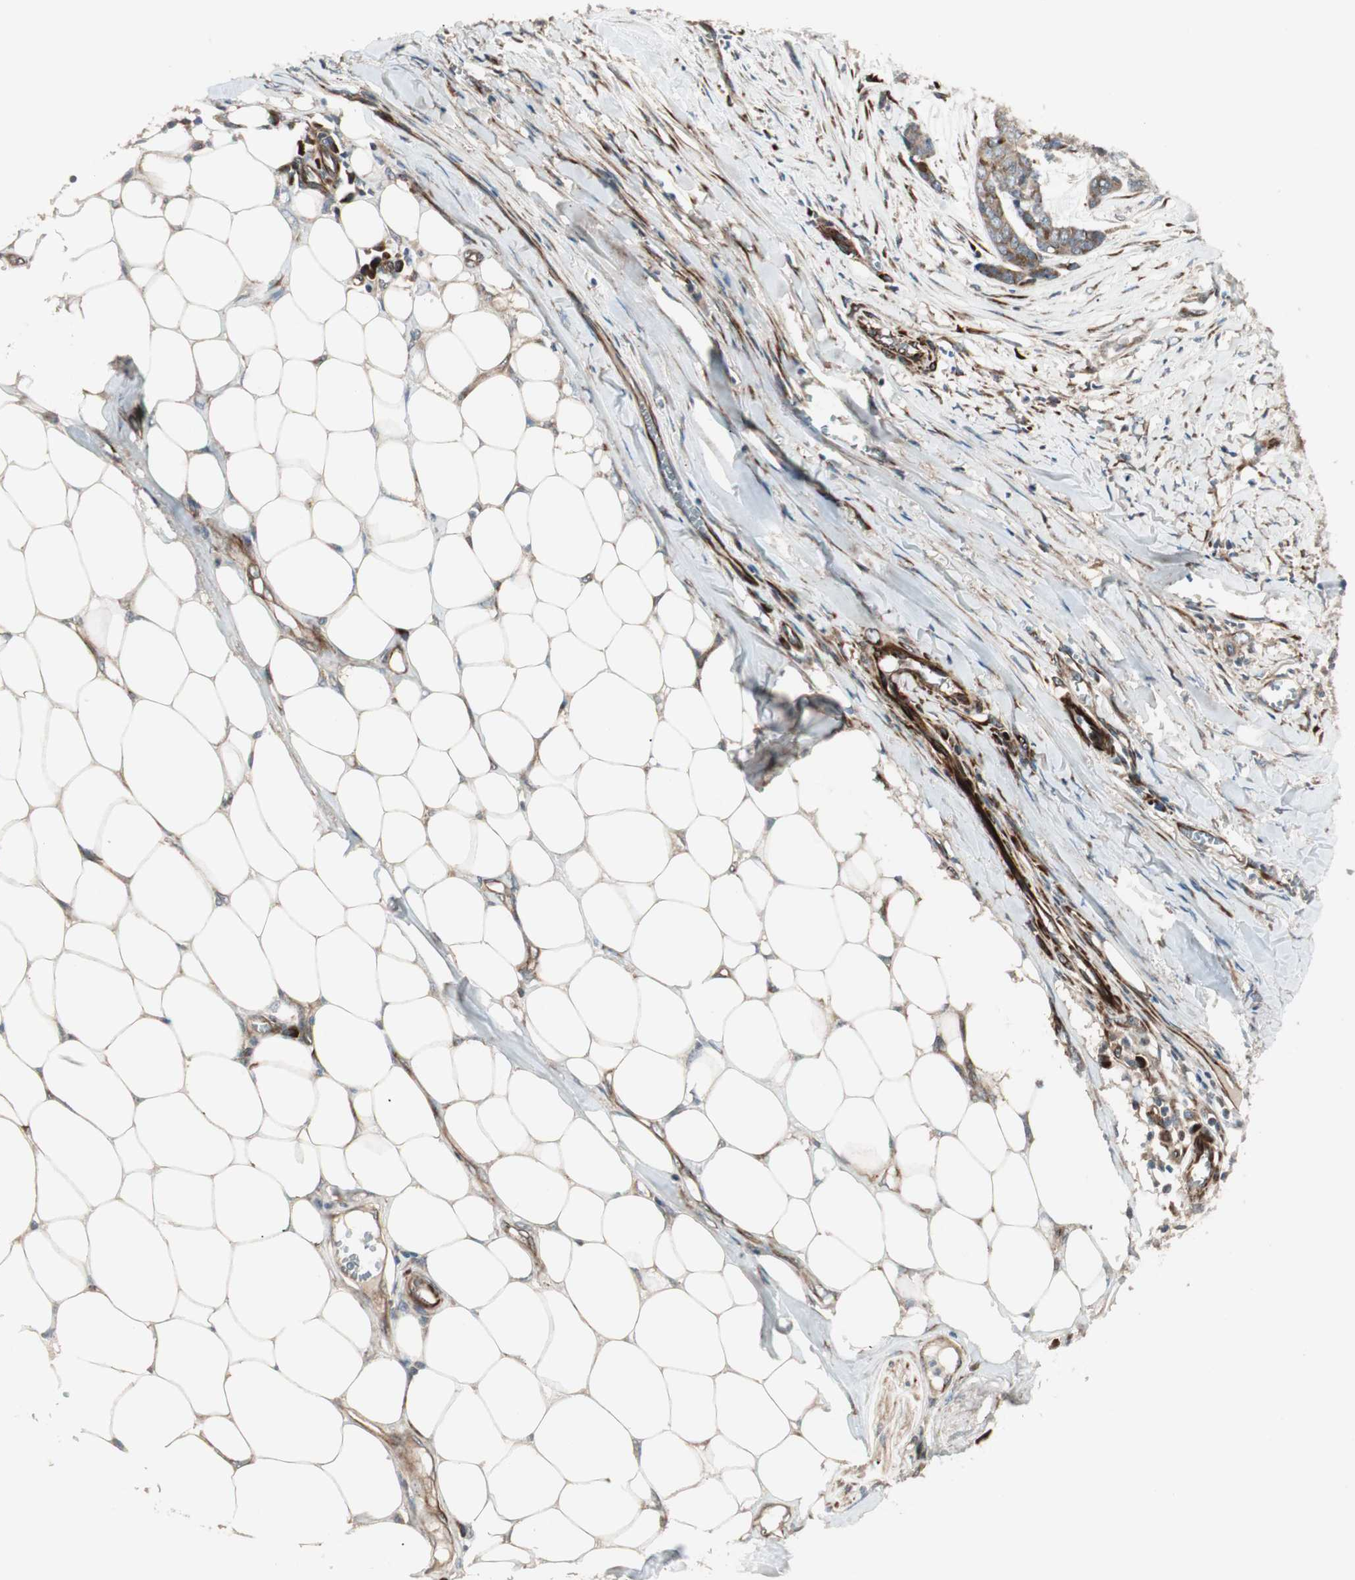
{"staining": {"intensity": "moderate", "quantity": "25%-75%", "location": "cytoplasmic/membranous"}, "tissue": "skin cancer", "cell_type": "Tumor cells", "image_type": "cancer", "snomed": [{"axis": "morphology", "description": "Basal cell carcinoma"}, {"axis": "topography", "description": "Skin"}], "caption": "Basal cell carcinoma (skin) stained with a brown dye displays moderate cytoplasmic/membranous positive staining in about 25%-75% of tumor cells.", "gene": "PPP2R5E", "patient": {"sex": "female", "age": 64}}